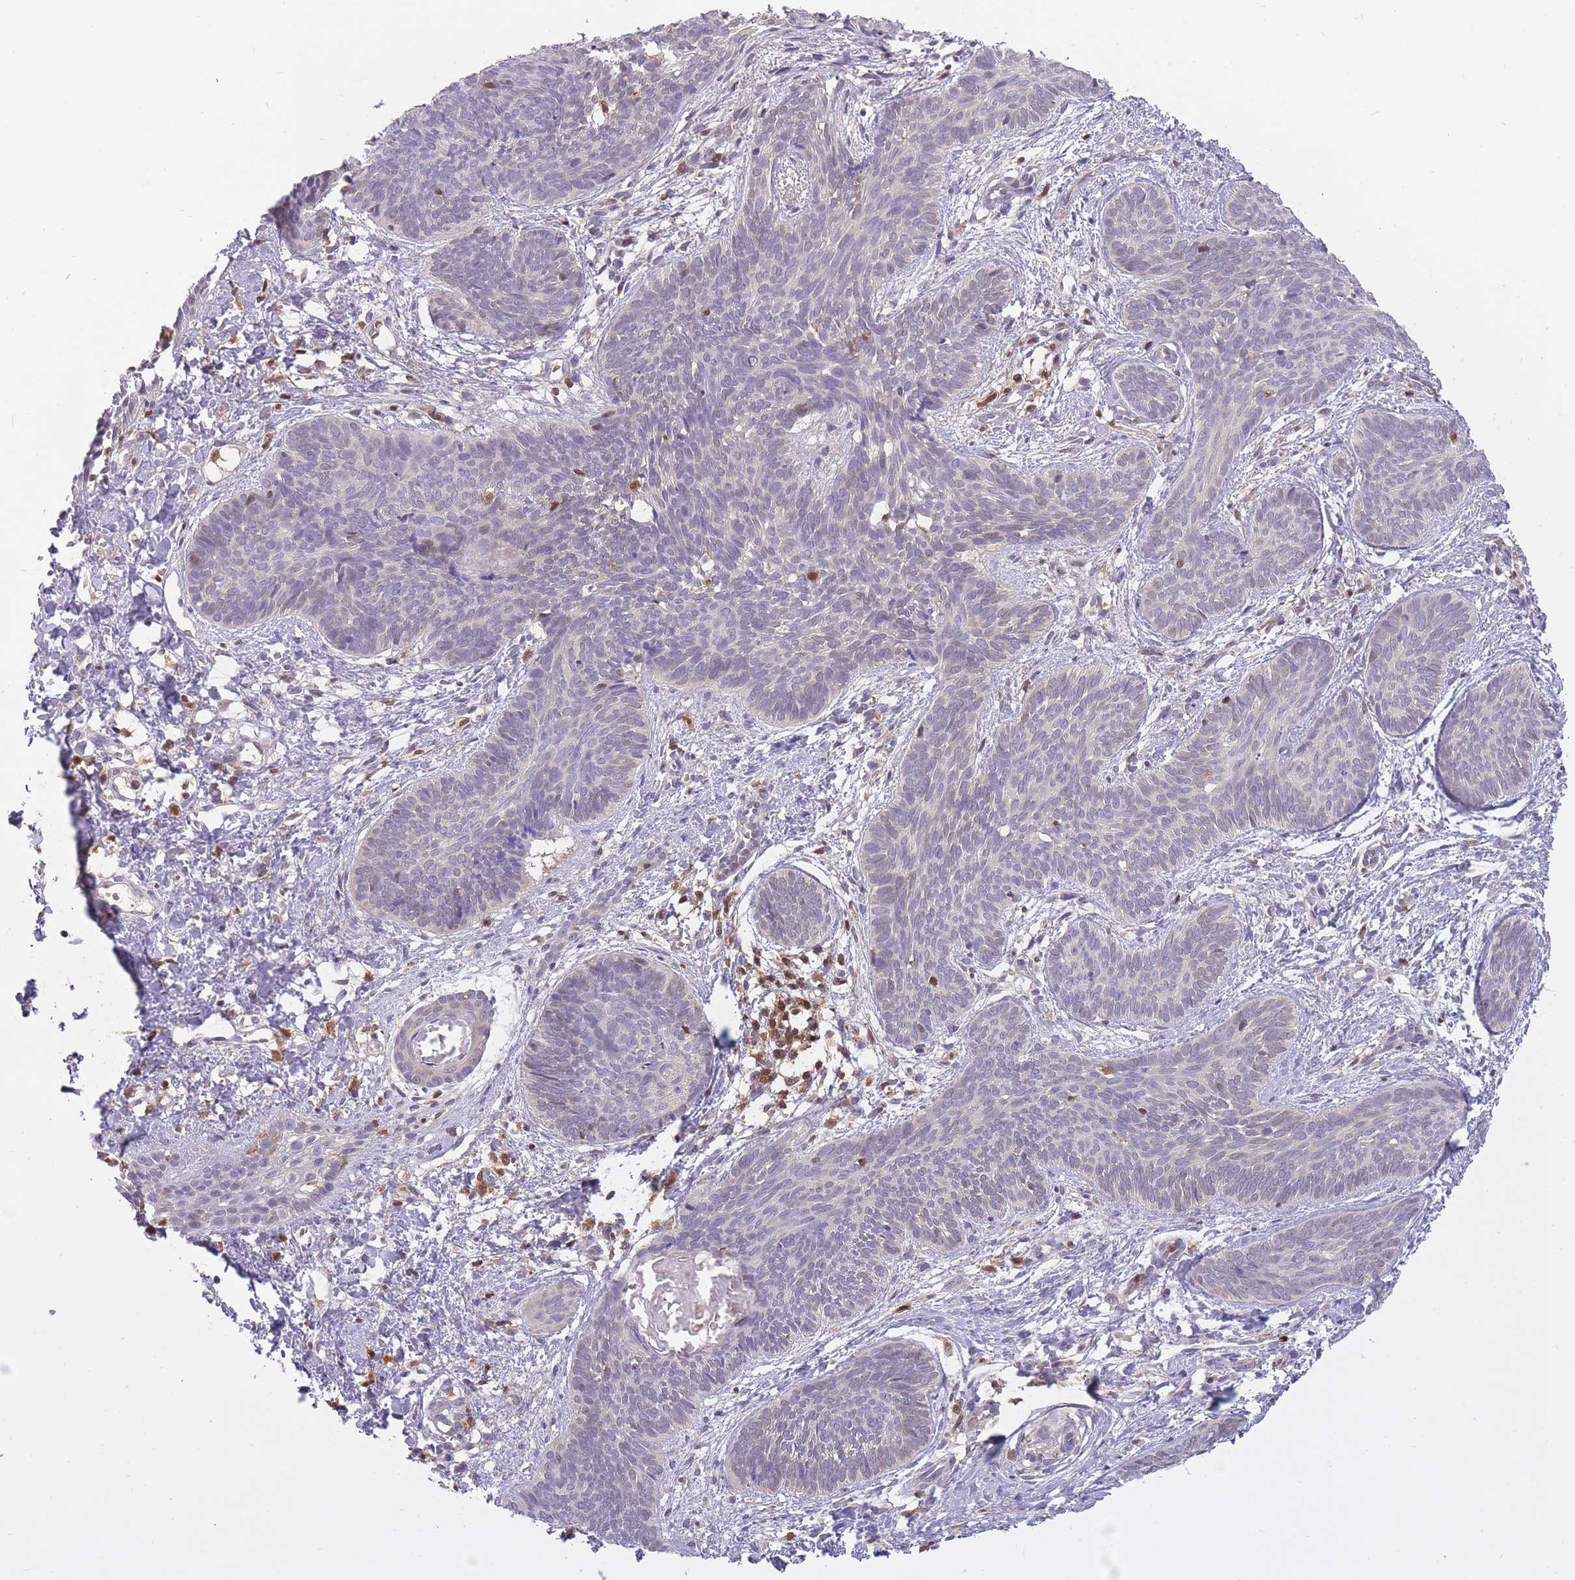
{"staining": {"intensity": "negative", "quantity": "none", "location": "none"}, "tissue": "skin cancer", "cell_type": "Tumor cells", "image_type": "cancer", "snomed": [{"axis": "morphology", "description": "Basal cell carcinoma"}, {"axis": "topography", "description": "Skin"}], "caption": "Micrograph shows no protein staining in tumor cells of skin basal cell carcinoma tissue. (Stains: DAB (3,3'-diaminobenzidine) immunohistochemistry (IHC) with hematoxylin counter stain, Microscopy: brightfield microscopy at high magnification).", "gene": "CXorf38", "patient": {"sex": "female", "age": 81}}